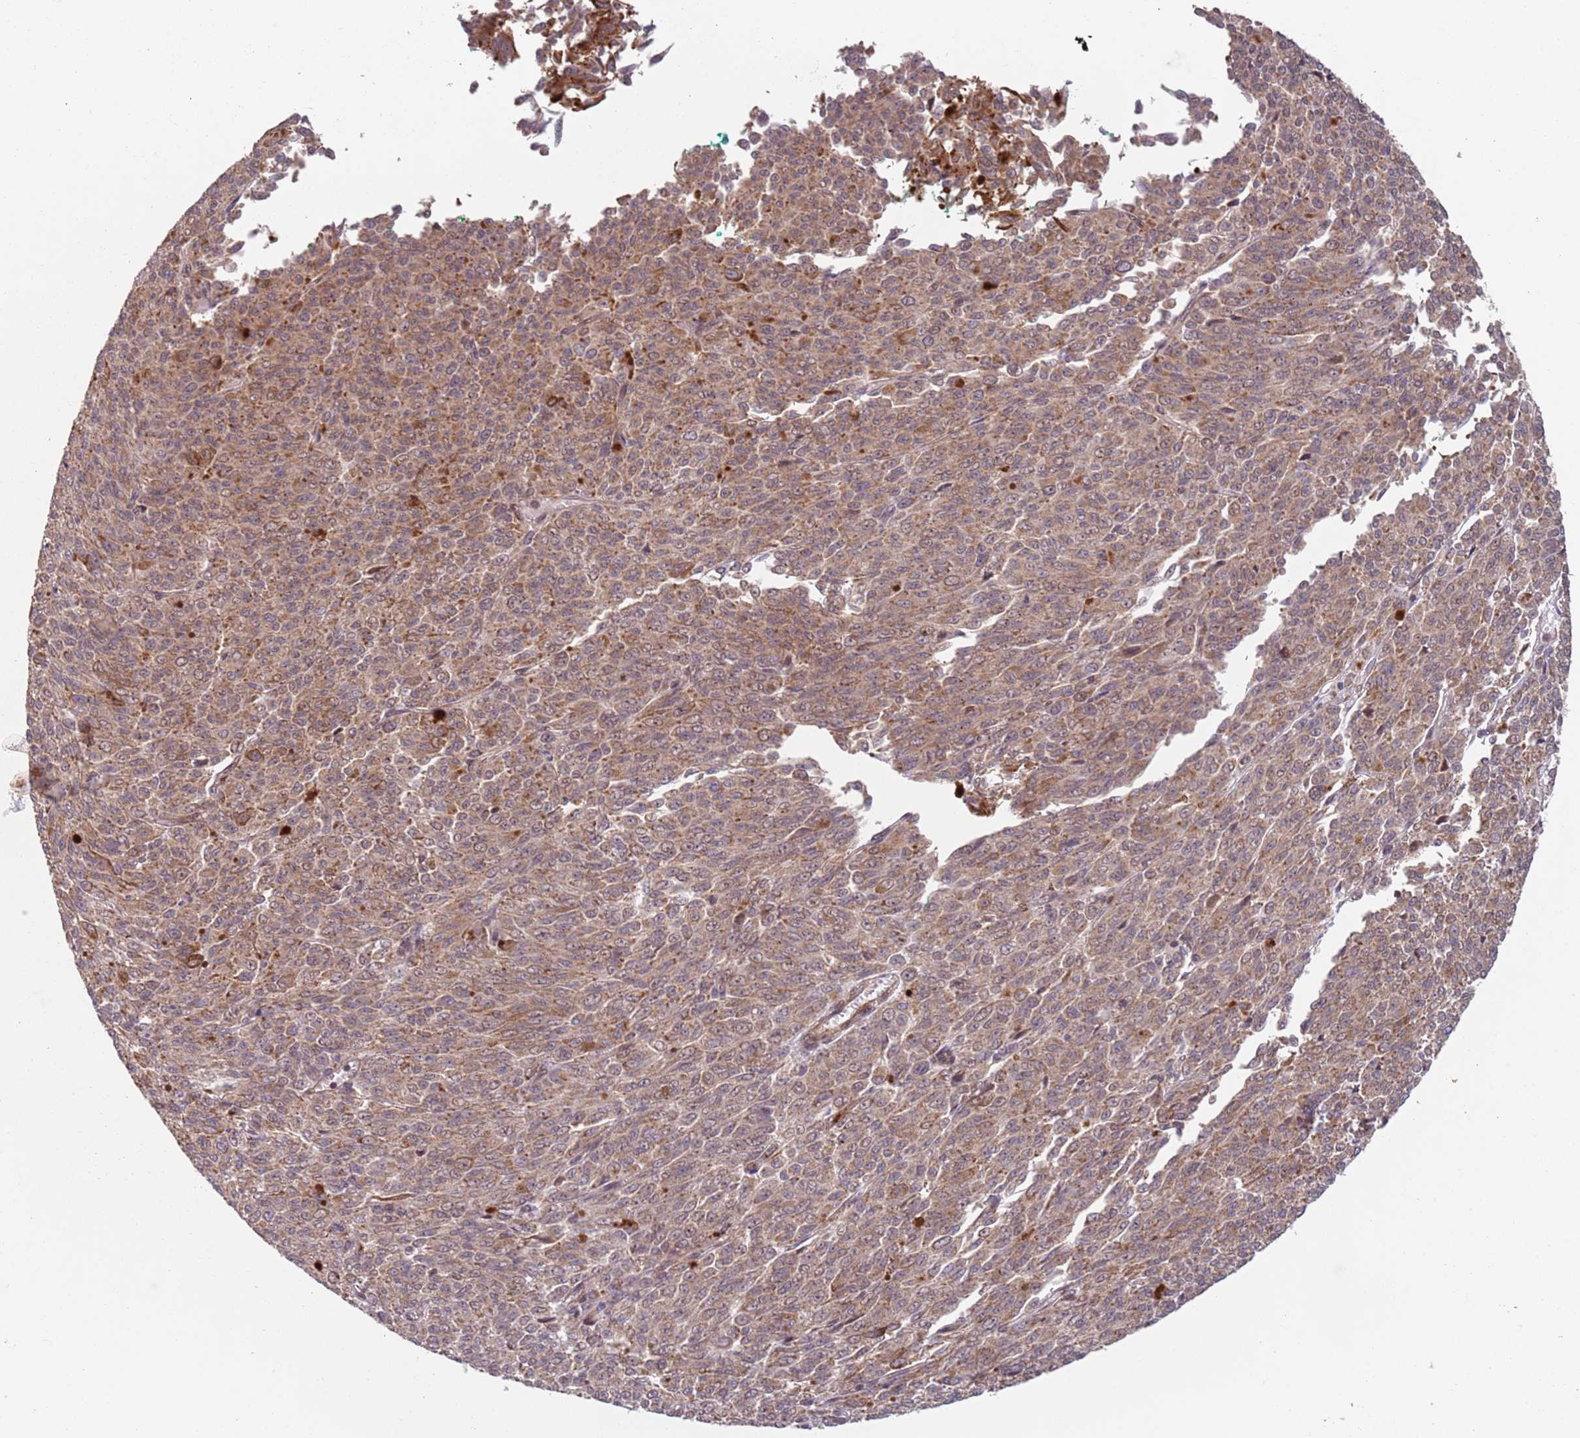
{"staining": {"intensity": "moderate", "quantity": ">75%", "location": "cytoplasmic/membranous"}, "tissue": "melanoma", "cell_type": "Tumor cells", "image_type": "cancer", "snomed": [{"axis": "morphology", "description": "Malignant melanoma, NOS"}, {"axis": "topography", "description": "Skin"}], "caption": "The immunohistochemical stain shows moderate cytoplasmic/membranous positivity in tumor cells of malignant melanoma tissue.", "gene": "CHD9", "patient": {"sex": "female", "age": 52}}